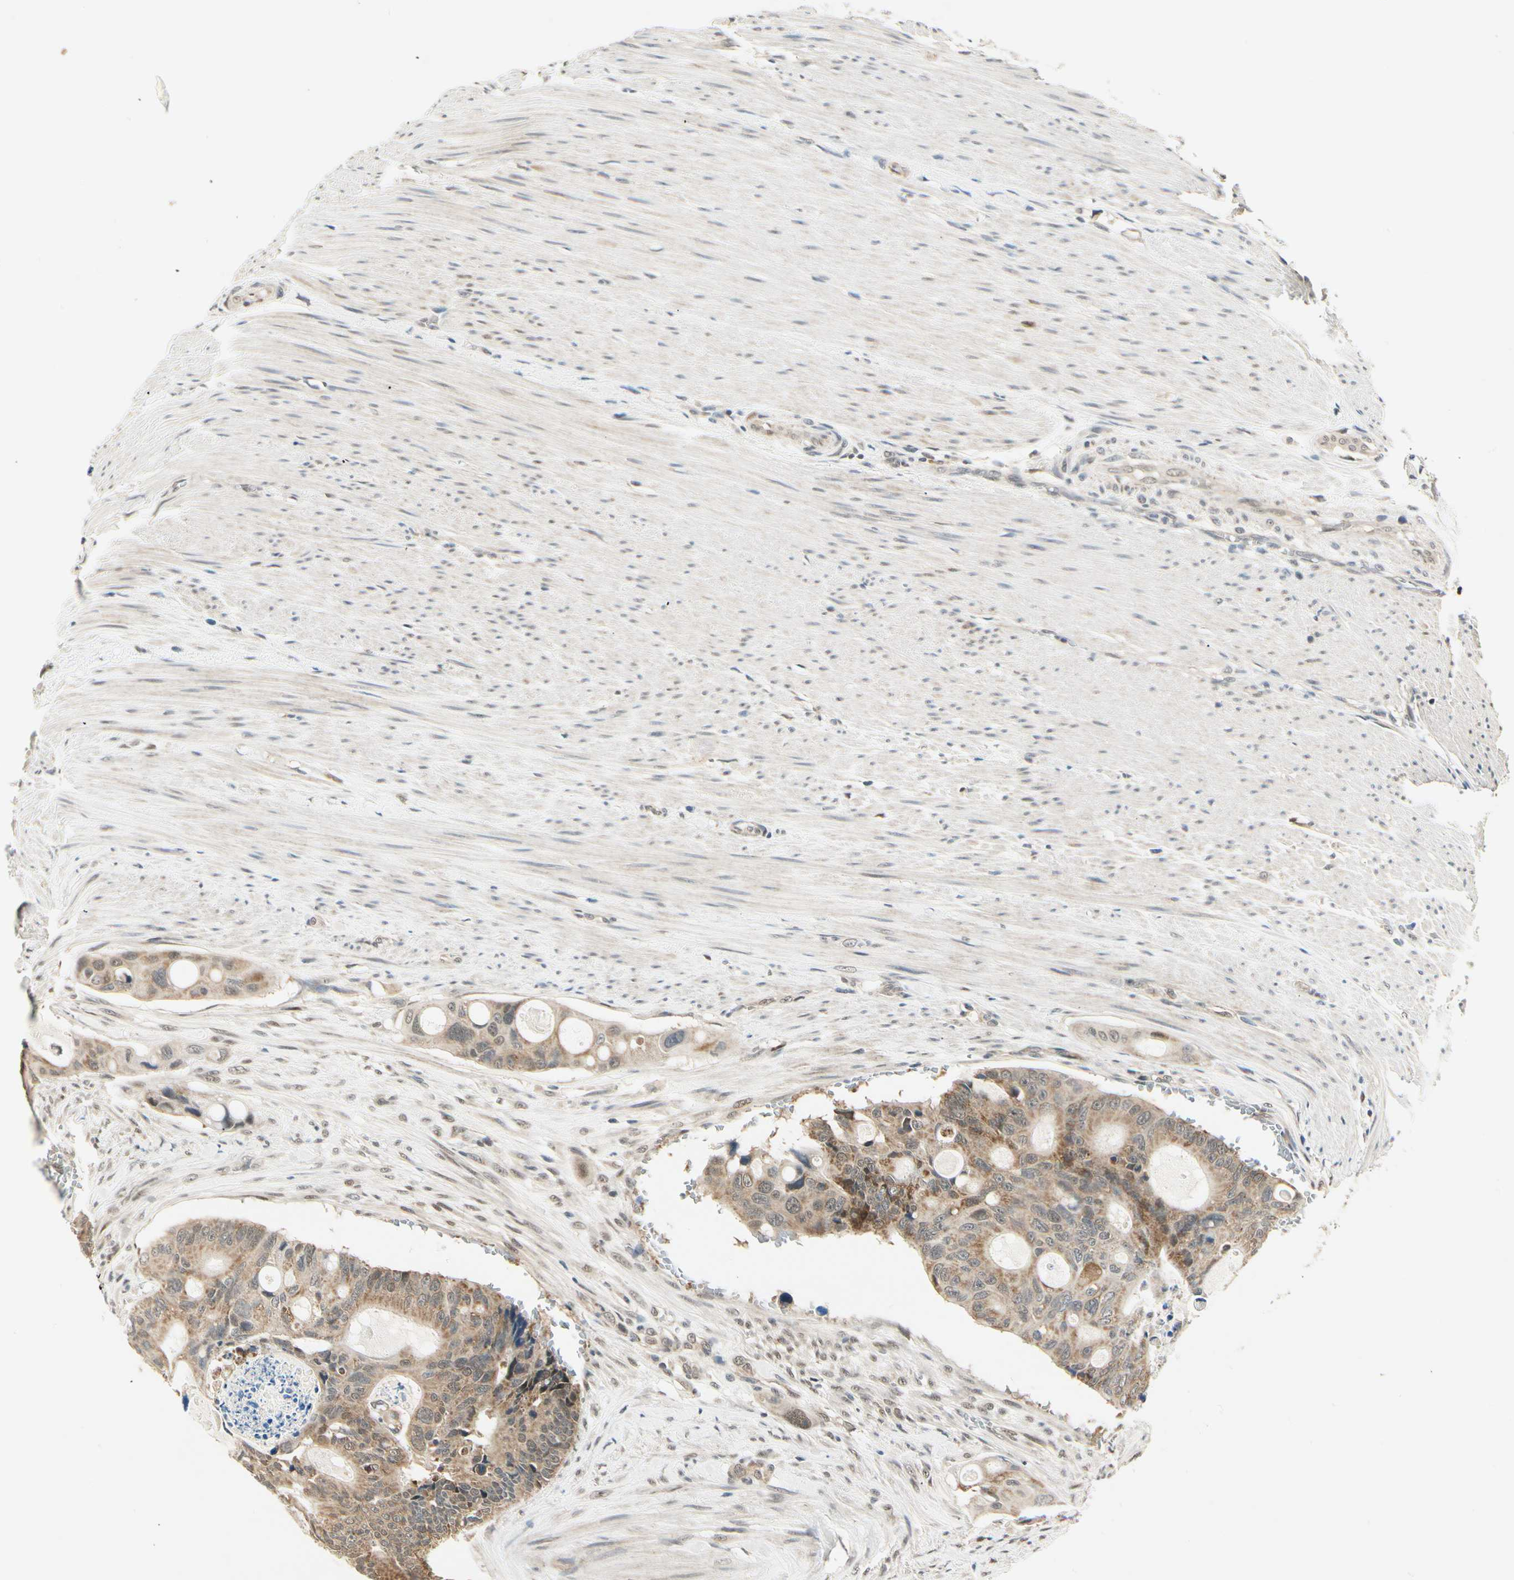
{"staining": {"intensity": "moderate", "quantity": ">75%", "location": "cytoplasmic/membranous"}, "tissue": "colorectal cancer", "cell_type": "Tumor cells", "image_type": "cancer", "snomed": [{"axis": "morphology", "description": "Adenocarcinoma, NOS"}, {"axis": "topography", "description": "Colon"}], "caption": "Protein staining of colorectal adenocarcinoma tissue demonstrates moderate cytoplasmic/membranous expression in approximately >75% of tumor cells.", "gene": "PDK2", "patient": {"sex": "female", "age": 57}}